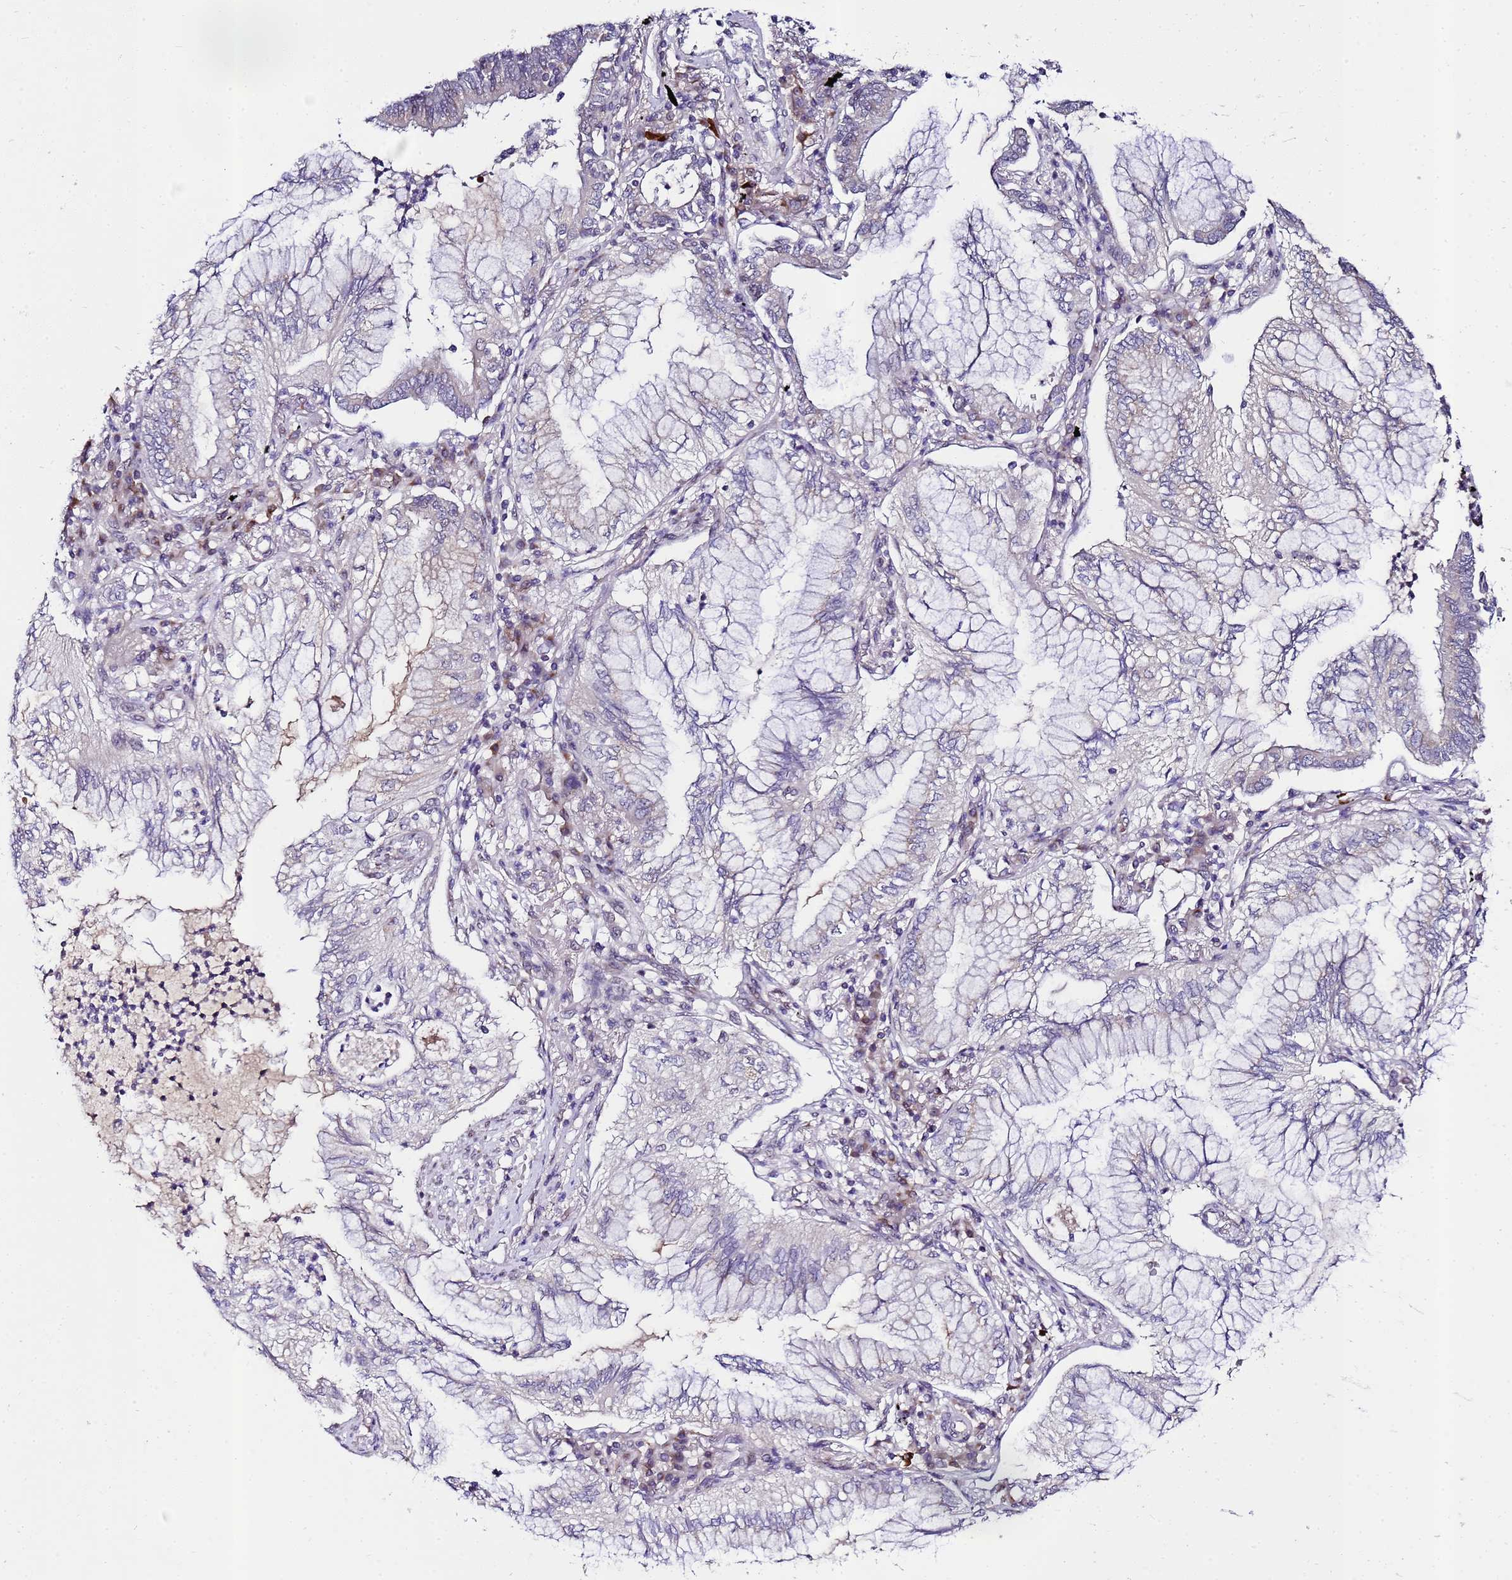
{"staining": {"intensity": "negative", "quantity": "none", "location": "none"}, "tissue": "lung cancer", "cell_type": "Tumor cells", "image_type": "cancer", "snomed": [{"axis": "morphology", "description": "Adenocarcinoma, NOS"}, {"axis": "topography", "description": "Lung"}], "caption": "Lung cancer (adenocarcinoma) was stained to show a protein in brown. There is no significant expression in tumor cells. The staining was performed using DAB (3,3'-diaminobenzidine) to visualize the protein expression in brown, while the nuclei were stained in blue with hematoxylin (Magnification: 20x).", "gene": "C19orf47", "patient": {"sex": "female", "age": 70}}